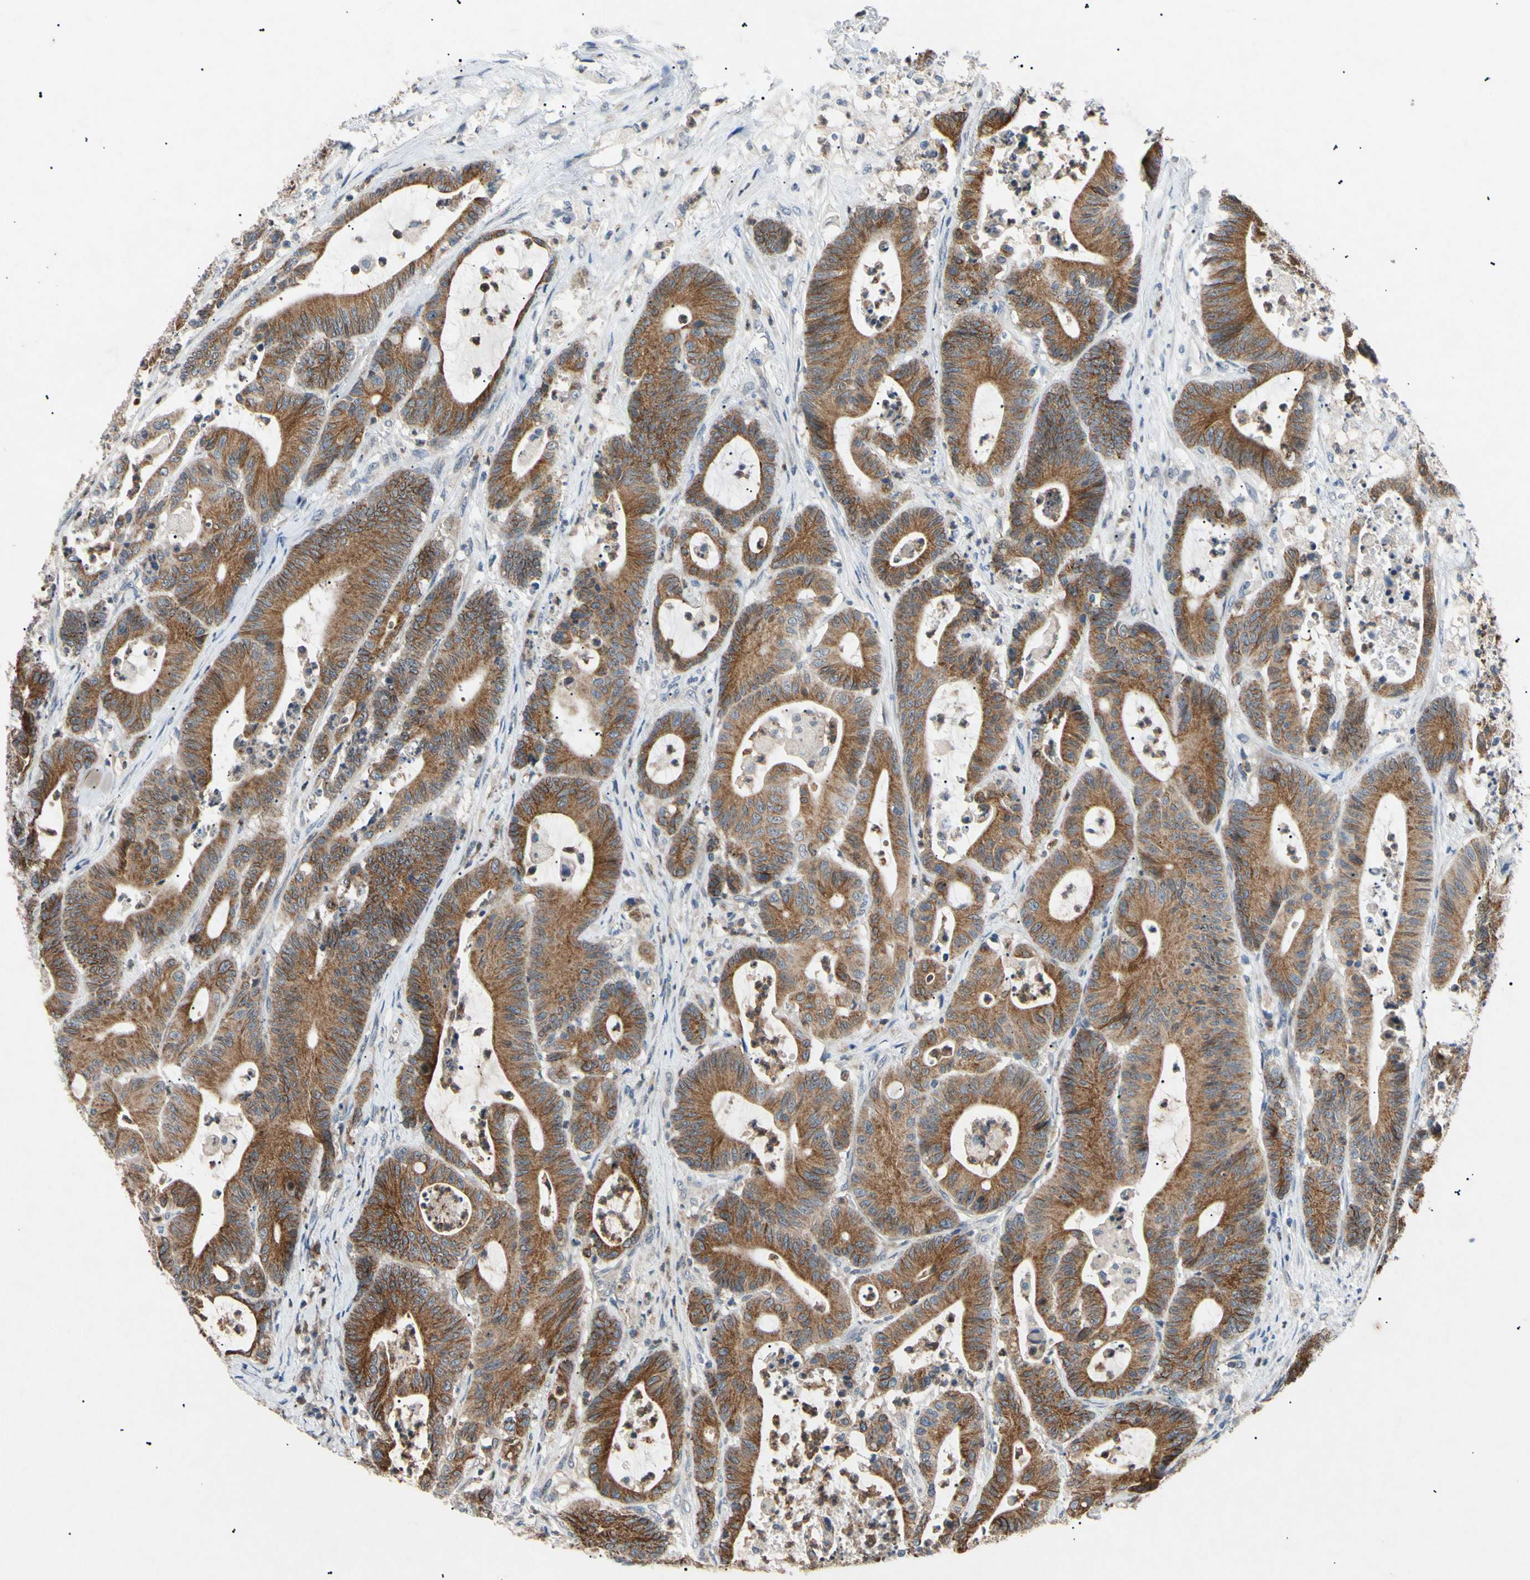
{"staining": {"intensity": "moderate", "quantity": ">75%", "location": "cytoplasmic/membranous"}, "tissue": "colorectal cancer", "cell_type": "Tumor cells", "image_type": "cancer", "snomed": [{"axis": "morphology", "description": "Adenocarcinoma, NOS"}, {"axis": "topography", "description": "Colon"}], "caption": "Immunohistochemistry (IHC) staining of adenocarcinoma (colorectal), which reveals medium levels of moderate cytoplasmic/membranous staining in about >75% of tumor cells indicating moderate cytoplasmic/membranous protein staining. The staining was performed using DAB (brown) for protein detection and nuclei were counterstained in hematoxylin (blue).", "gene": "TUBB4A", "patient": {"sex": "female", "age": 84}}